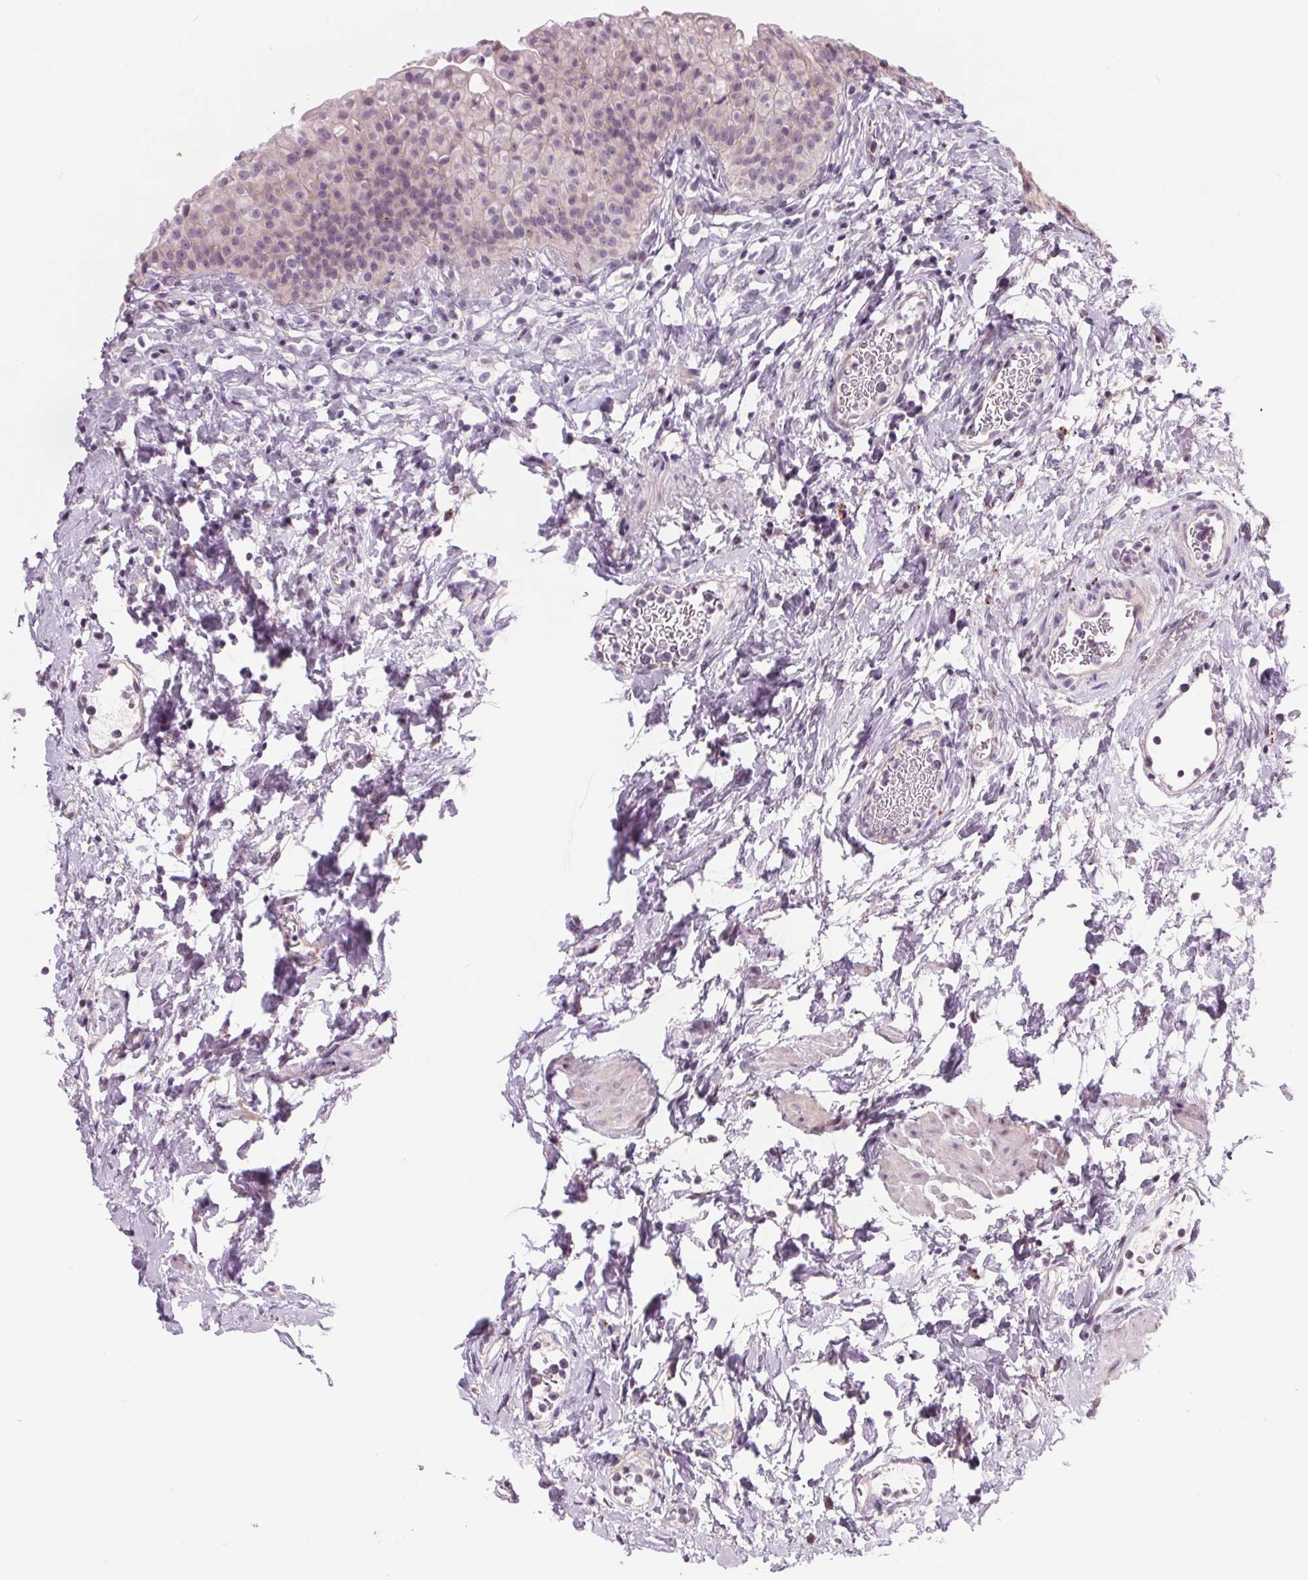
{"staining": {"intensity": "weak", "quantity": "25%-75%", "location": "cytoplasmic/membranous"}, "tissue": "urinary bladder", "cell_type": "Urothelial cells", "image_type": "normal", "snomed": [{"axis": "morphology", "description": "Normal tissue, NOS"}, {"axis": "topography", "description": "Urinary bladder"}], "caption": "Protein staining shows weak cytoplasmic/membranous positivity in approximately 25%-75% of urothelial cells in unremarkable urinary bladder. The staining was performed using DAB to visualize the protein expression in brown, while the nuclei were stained in blue with hematoxylin (Magnification: 20x).", "gene": "SAMD5", "patient": {"sex": "male", "age": 76}}